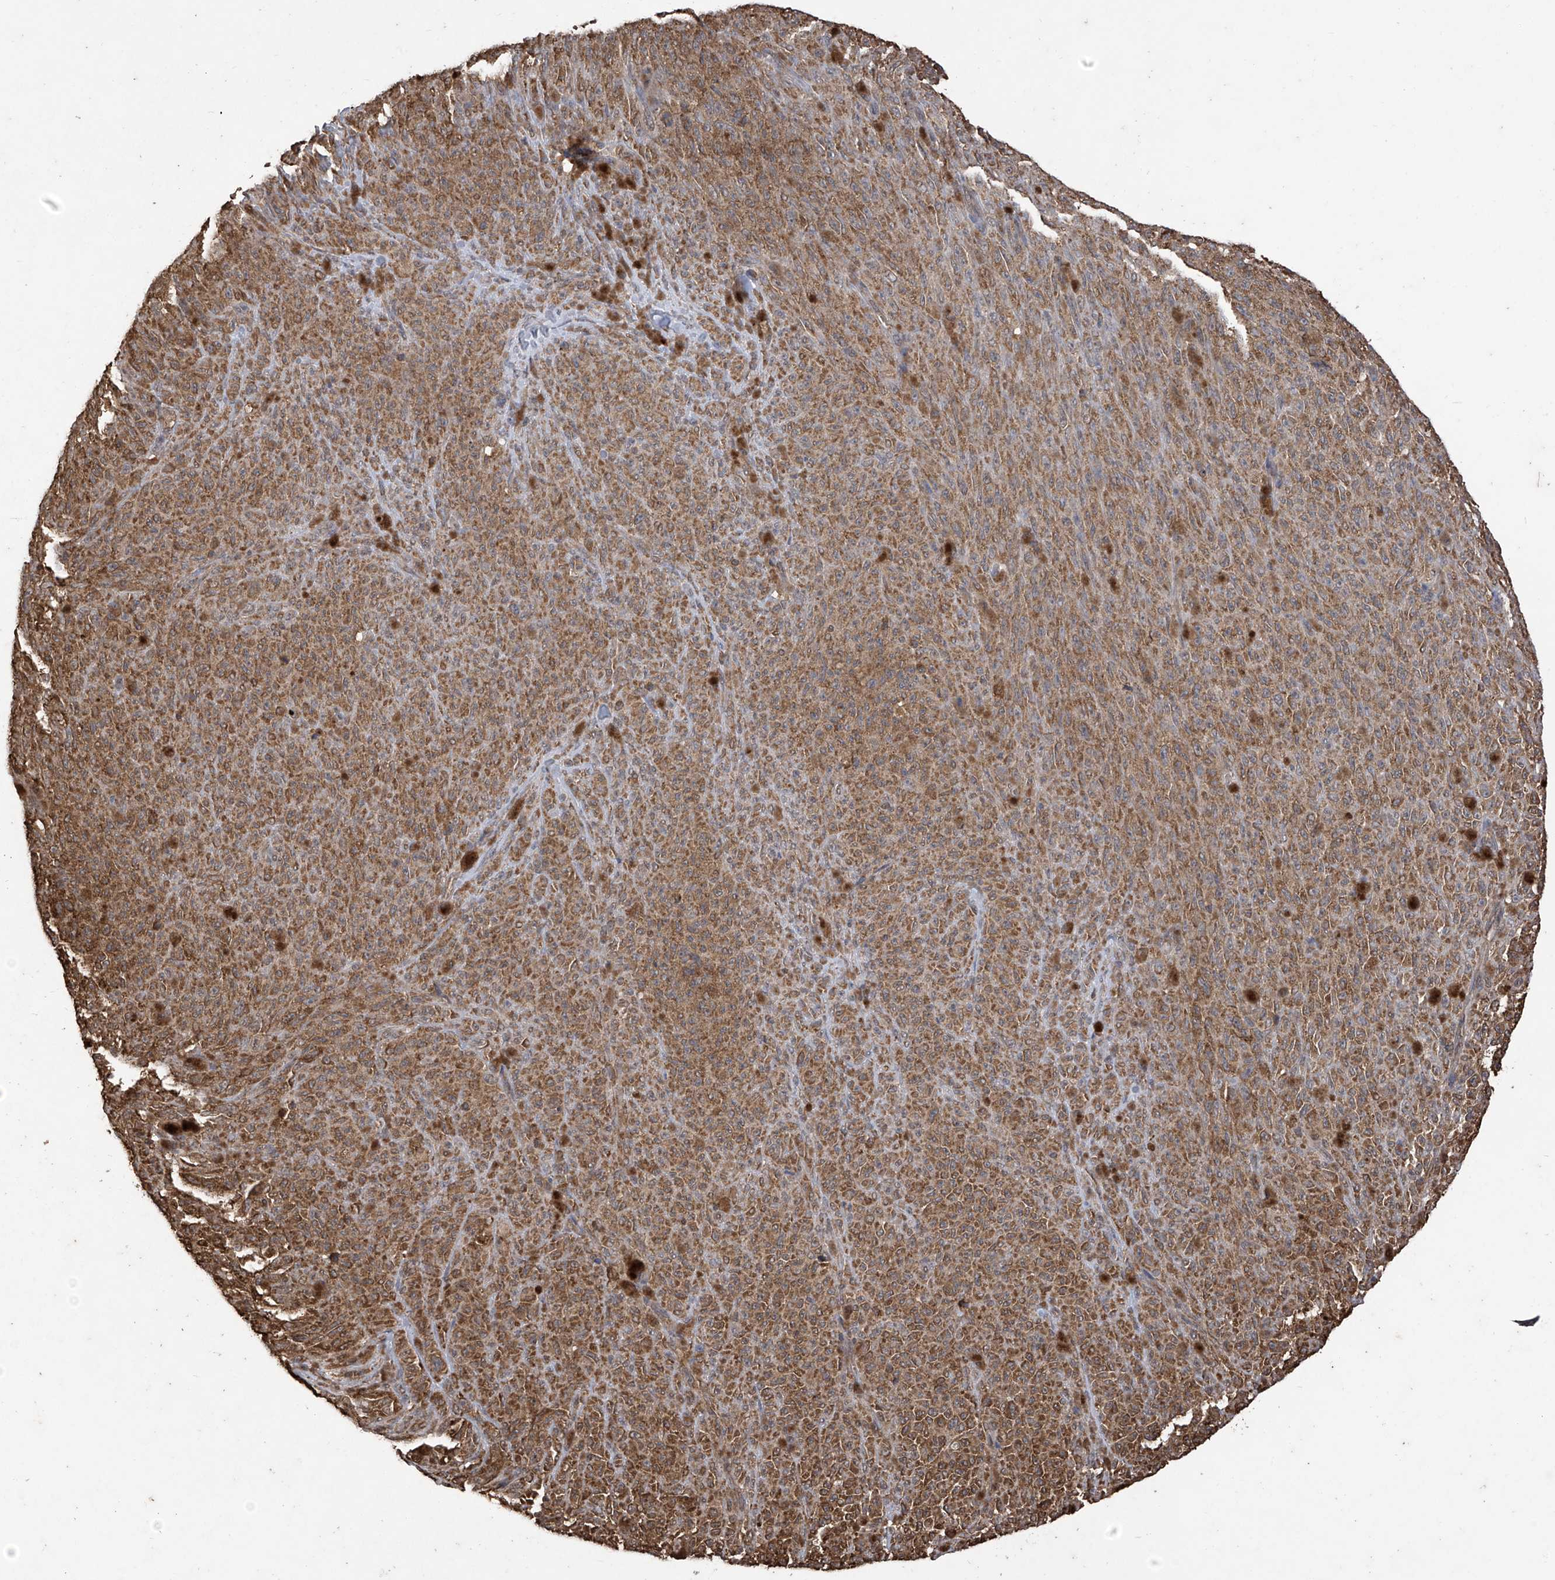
{"staining": {"intensity": "moderate", "quantity": ">75%", "location": "cytoplasmic/membranous"}, "tissue": "melanoma", "cell_type": "Tumor cells", "image_type": "cancer", "snomed": [{"axis": "morphology", "description": "Malignant melanoma, NOS"}, {"axis": "topography", "description": "Skin"}], "caption": "An image of melanoma stained for a protein exhibits moderate cytoplasmic/membranous brown staining in tumor cells. (DAB (3,3'-diaminobenzidine) IHC, brown staining for protein, blue staining for nuclei).", "gene": "PNPT1", "patient": {"sex": "female", "age": 82}}